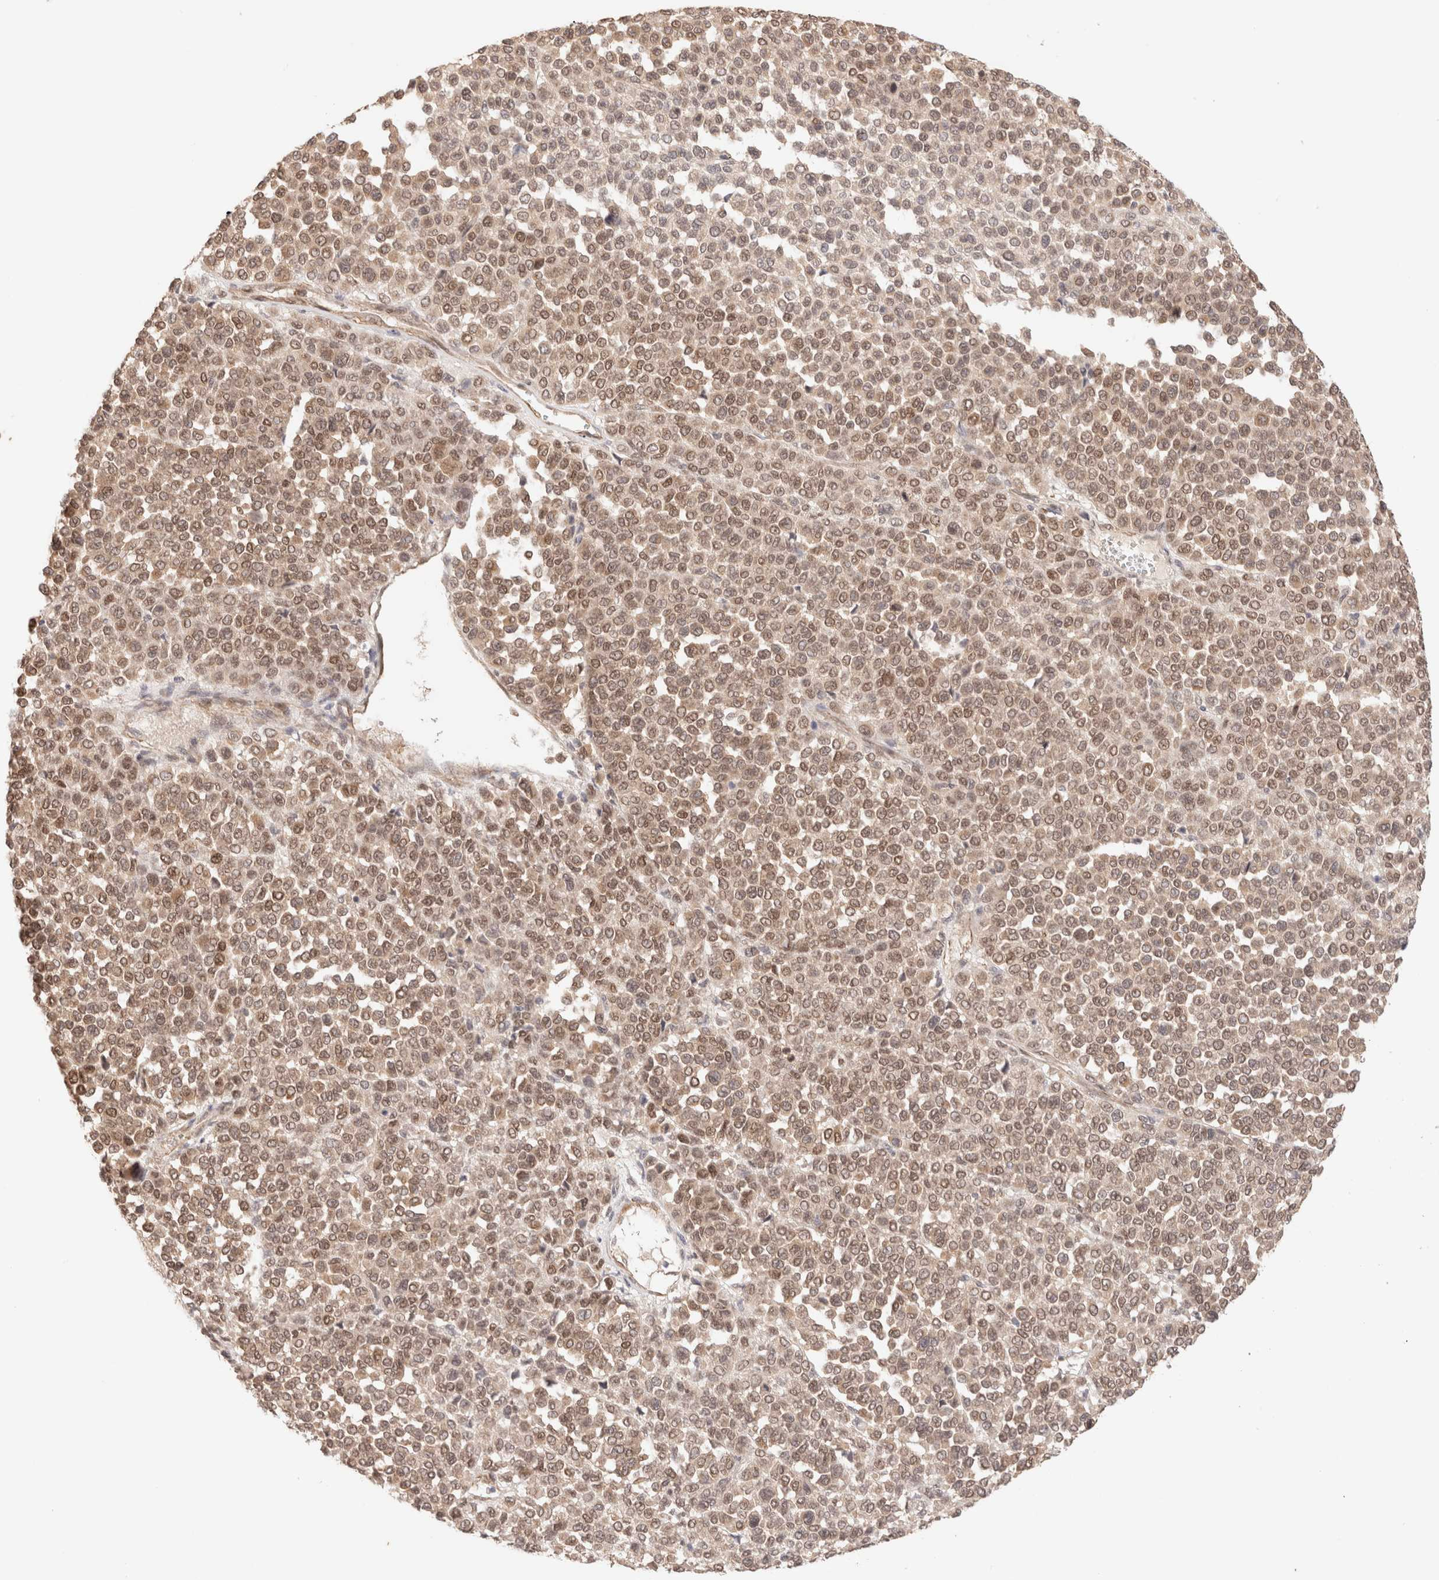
{"staining": {"intensity": "moderate", "quantity": ">75%", "location": "cytoplasmic/membranous,nuclear"}, "tissue": "melanoma", "cell_type": "Tumor cells", "image_type": "cancer", "snomed": [{"axis": "morphology", "description": "Malignant melanoma, Metastatic site"}, {"axis": "topography", "description": "Pancreas"}], "caption": "Moderate cytoplasmic/membranous and nuclear positivity for a protein is present in approximately >75% of tumor cells of melanoma using immunohistochemistry.", "gene": "BRPF3", "patient": {"sex": "female", "age": 30}}